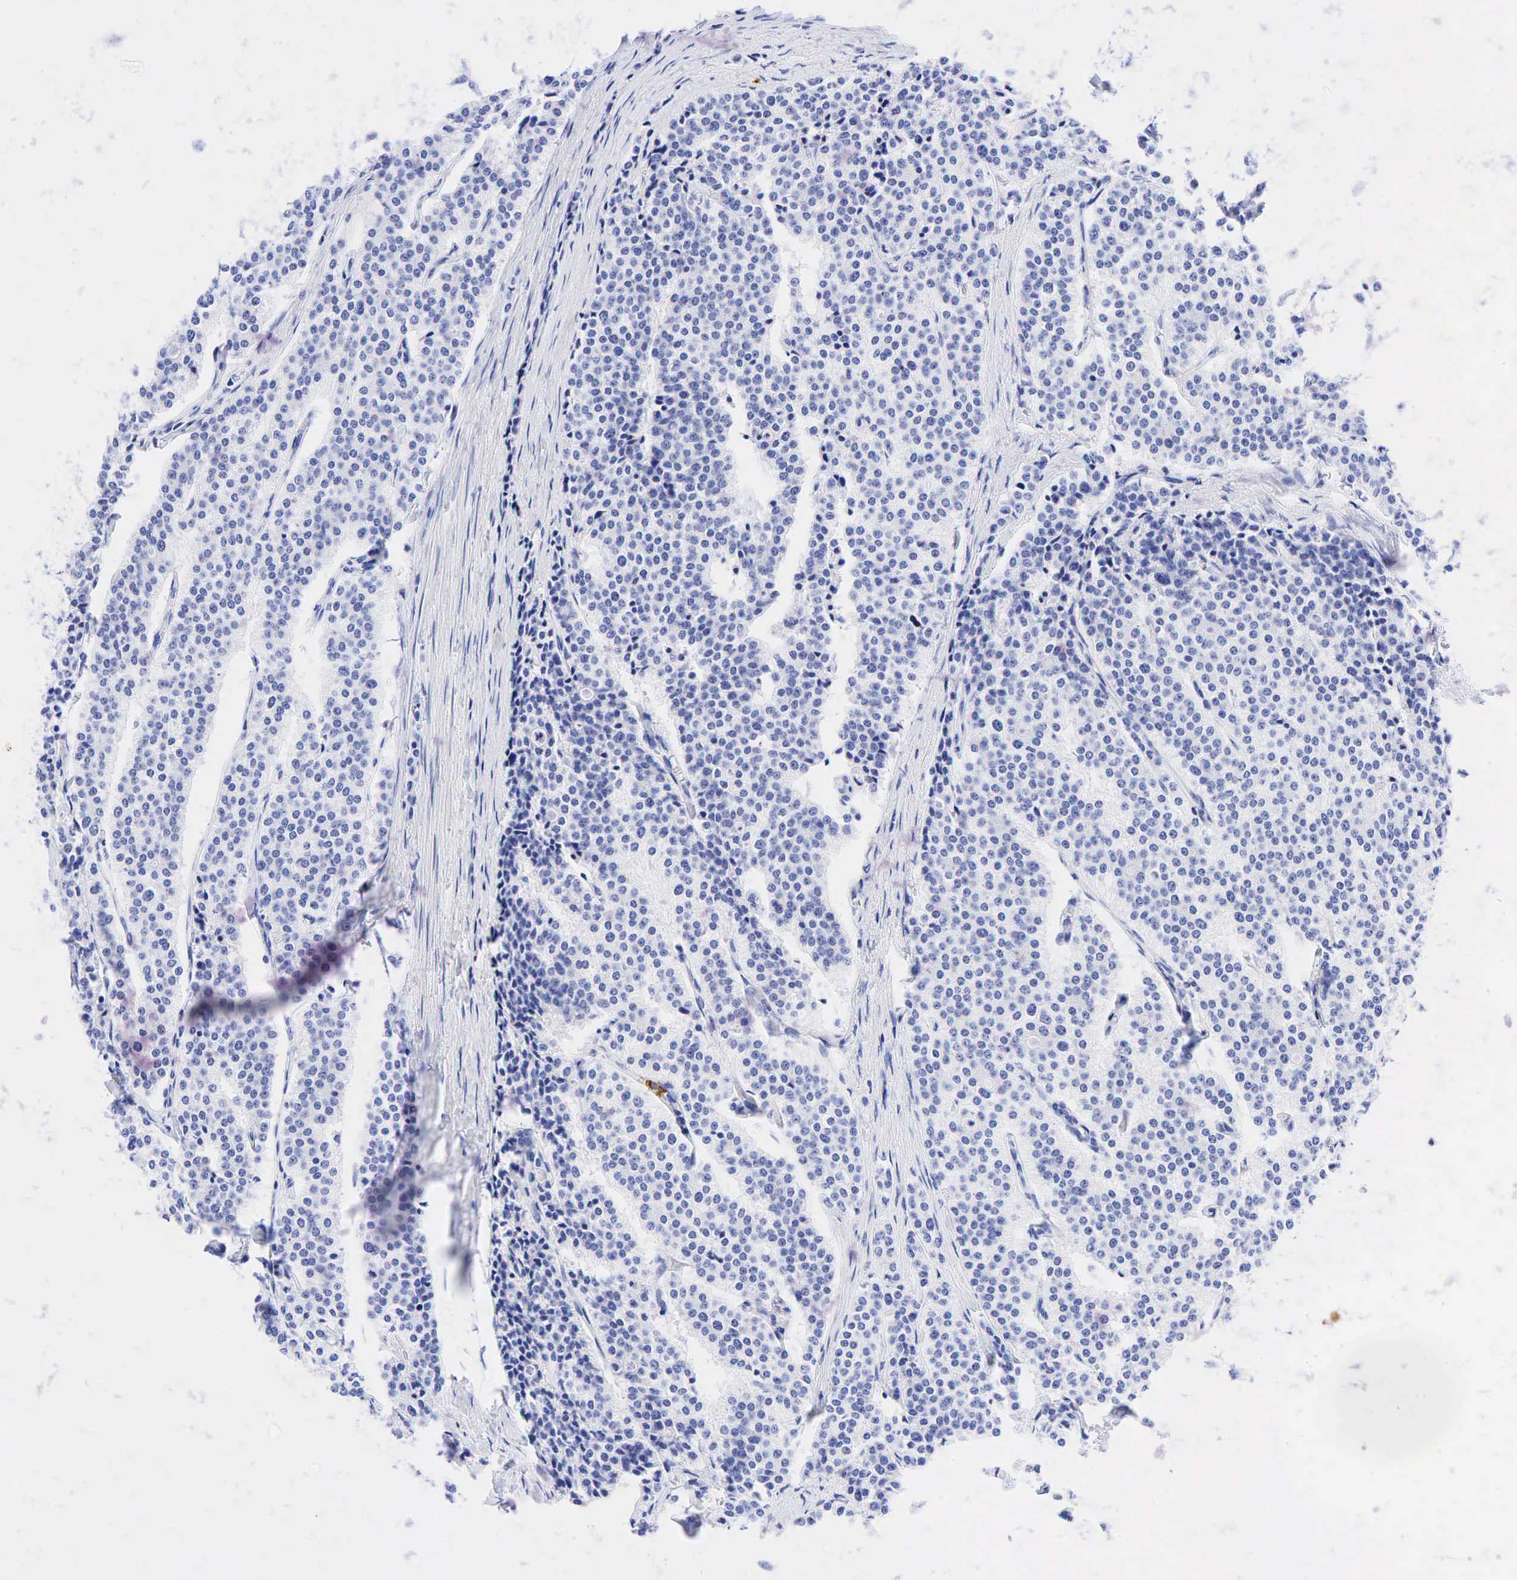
{"staining": {"intensity": "negative", "quantity": "none", "location": "none"}, "tissue": "carcinoid", "cell_type": "Tumor cells", "image_type": "cancer", "snomed": [{"axis": "morphology", "description": "Carcinoid, malignant, NOS"}, {"axis": "topography", "description": "Small intestine"}], "caption": "Carcinoid (malignant) was stained to show a protein in brown. There is no significant staining in tumor cells.", "gene": "FUT4", "patient": {"sex": "male", "age": 63}}